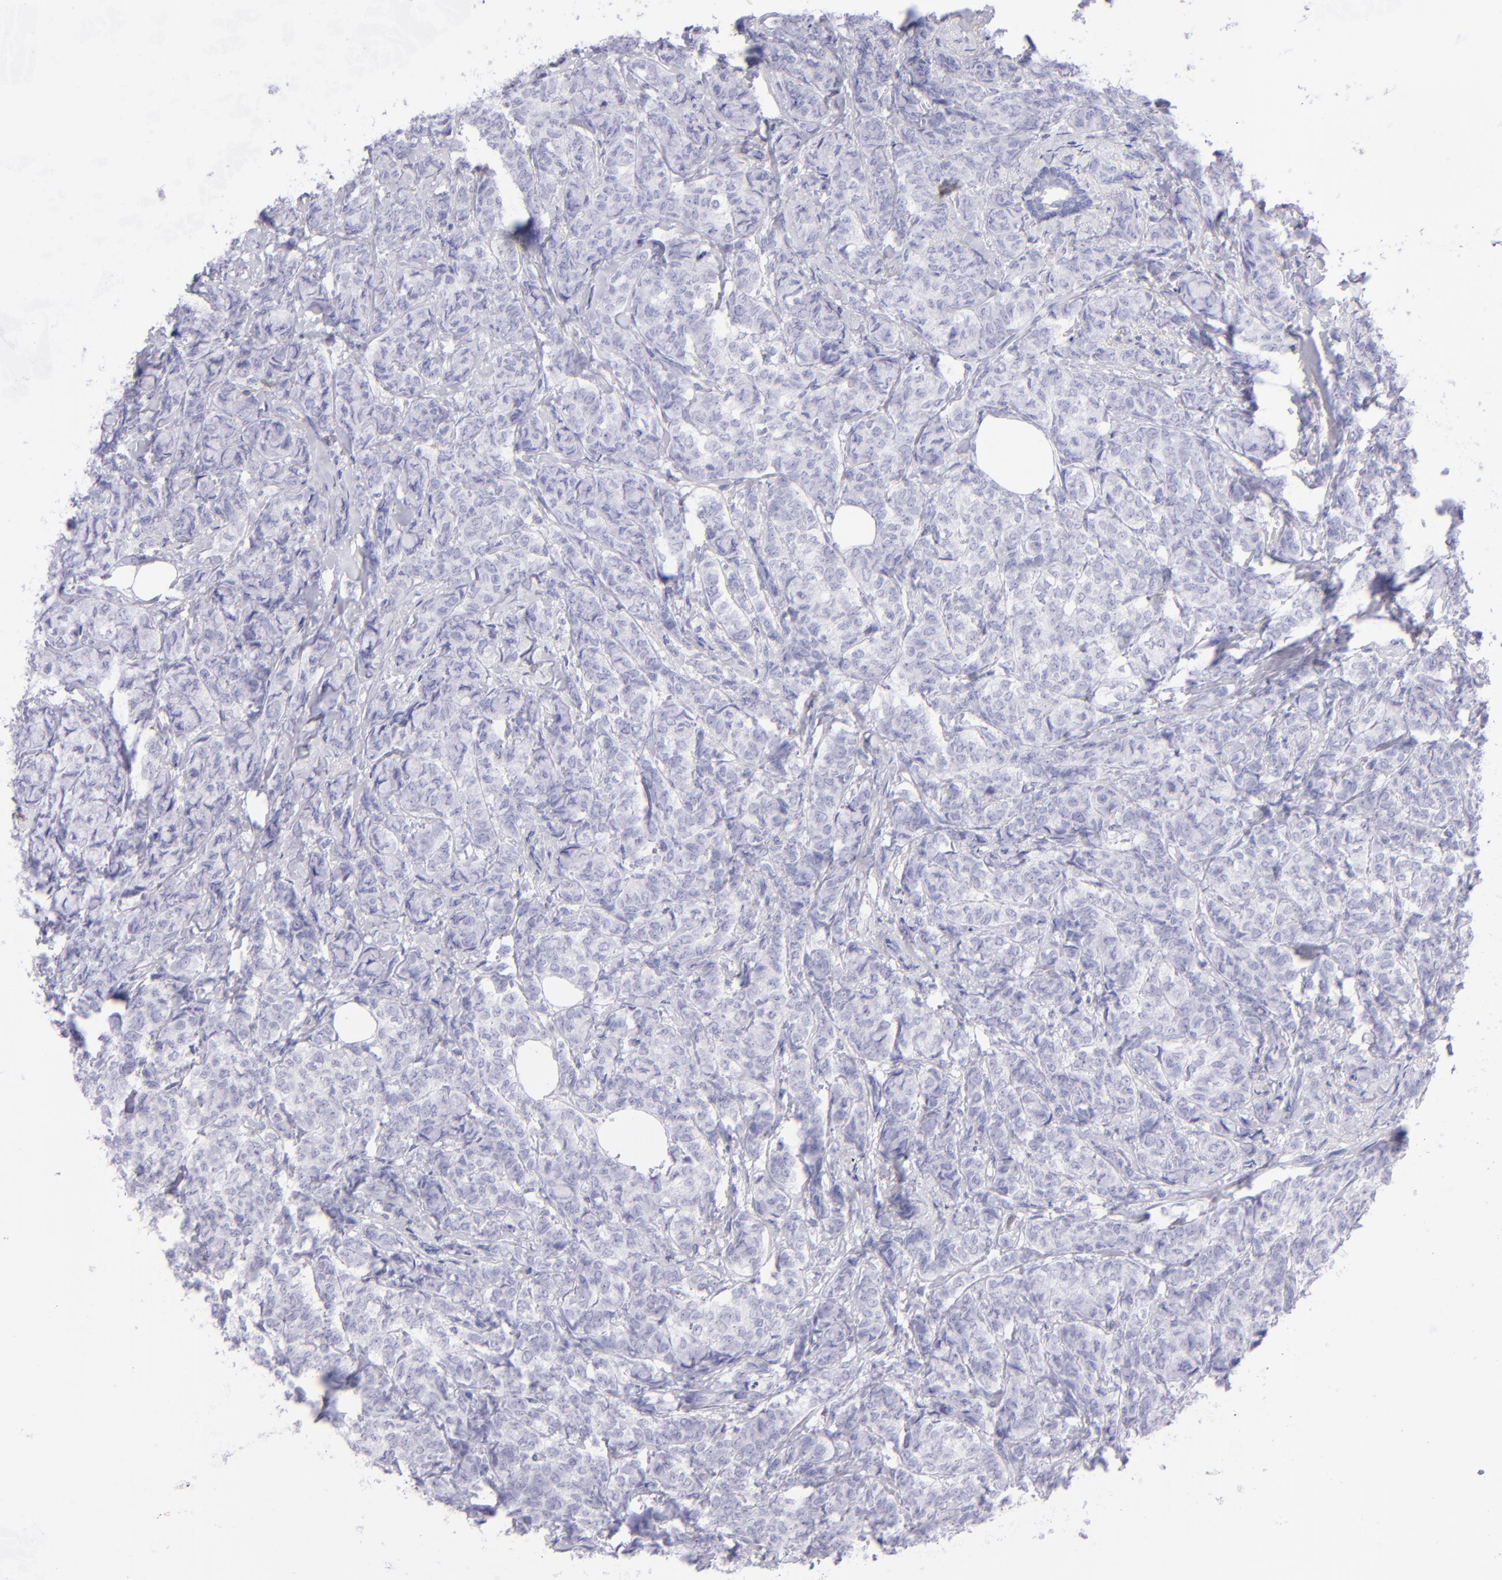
{"staining": {"intensity": "negative", "quantity": "none", "location": "none"}, "tissue": "breast cancer", "cell_type": "Tumor cells", "image_type": "cancer", "snomed": [{"axis": "morphology", "description": "Lobular carcinoma"}, {"axis": "topography", "description": "Breast"}], "caption": "Immunohistochemistry (IHC) histopathology image of neoplastic tissue: human lobular carcinoma (breast) stained with DAB (3,3'-diaminobenzidine) reveals no significant protein staining in tumor cells.", "gene": "CD69", "patient": {"sex": "female", "age": 60}}